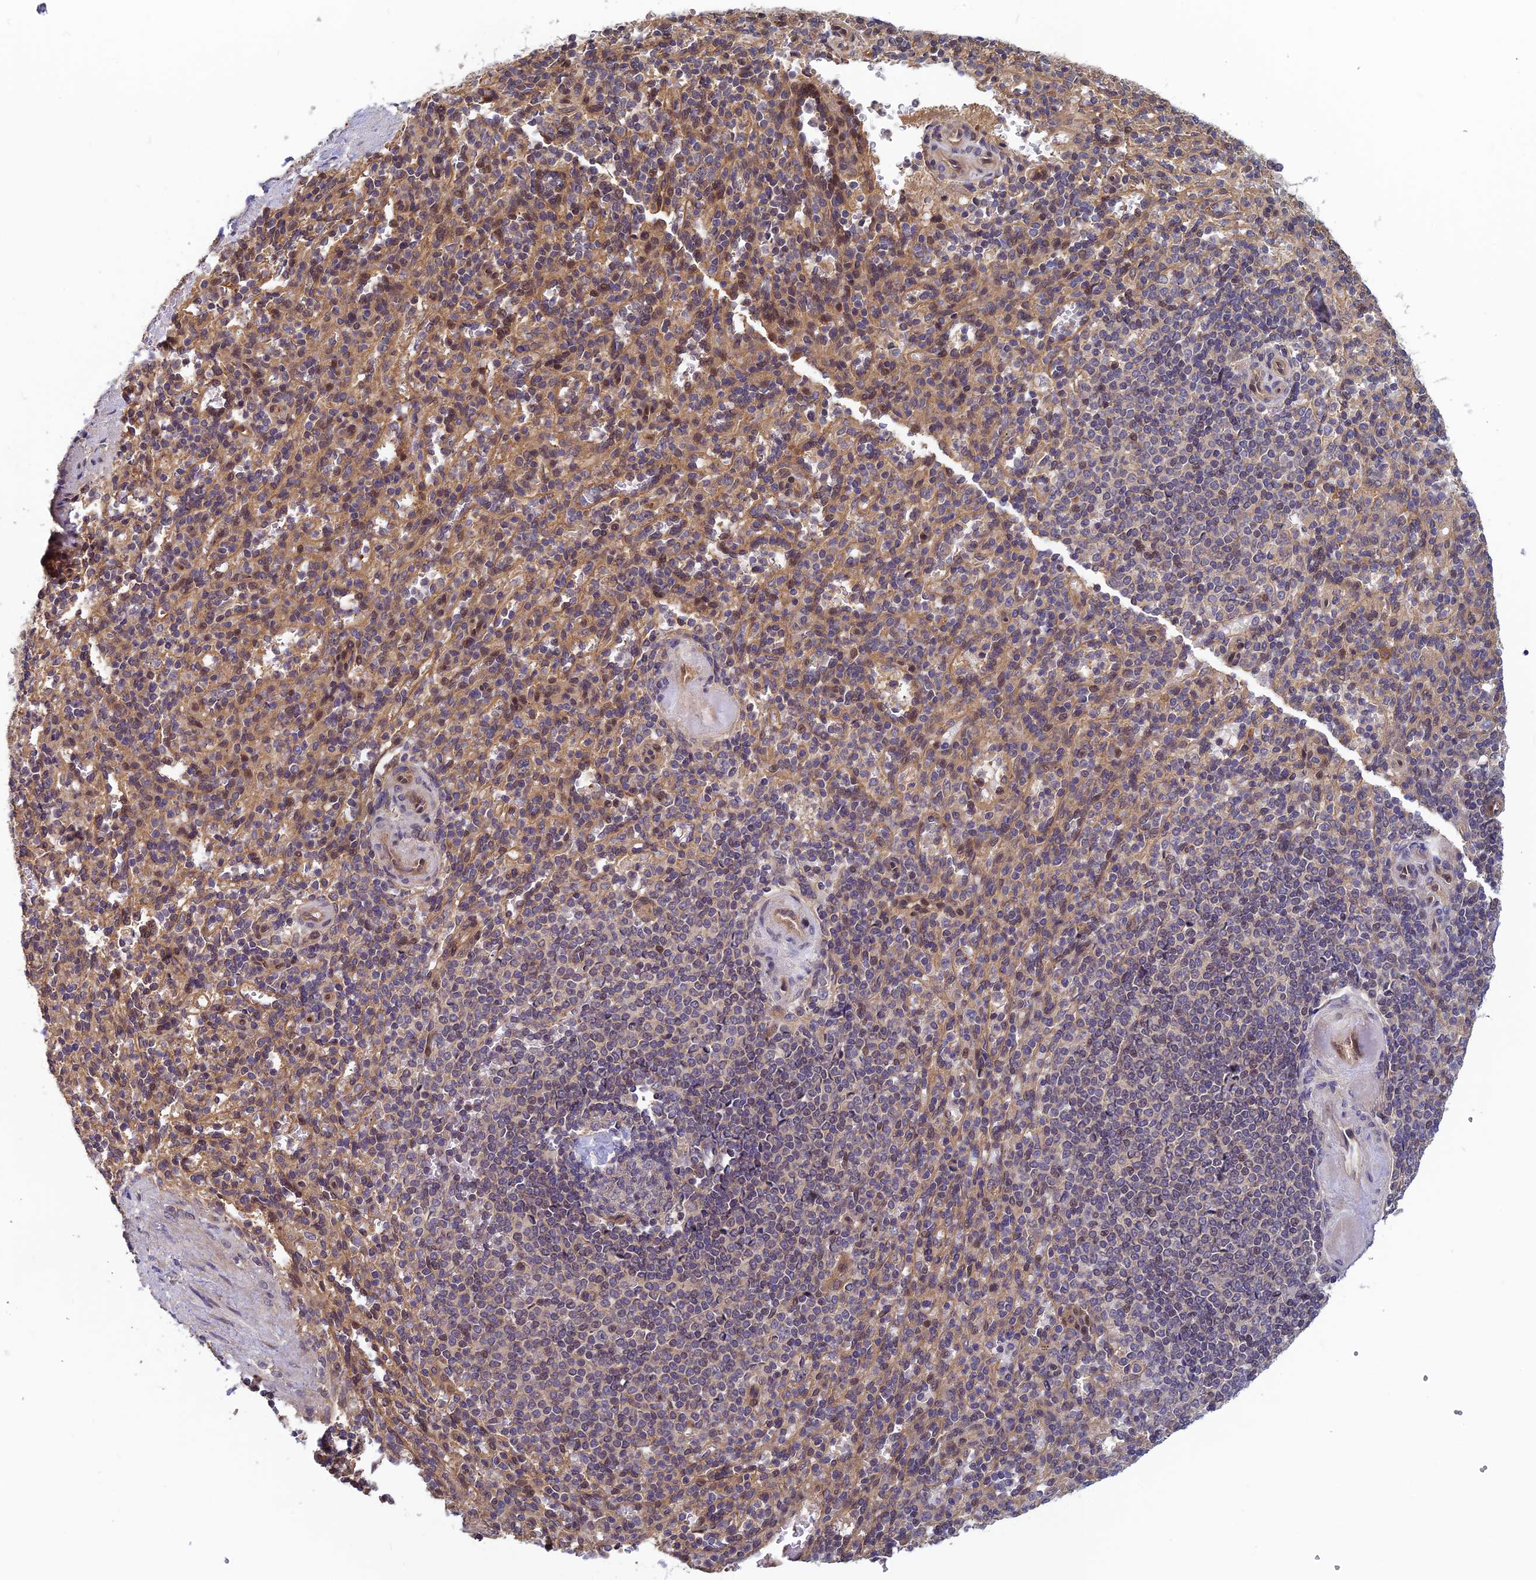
{"staining": {"intensity": "negative", "quantity": "none", "location": "none"}, "tissue": "spleen", "cell_type": "Cells in red pulp", "image_type": "normal", "snomed": [{"axis": "morphology", "description": "Normal tissue, NOS"}, {"axis": "topography", "description": "Spleen"}], "caption": "IHC of unremarkable human spleen demonstrates no positivity in cells in red pulp.", "gene": "PIKFYVE", "patient": {"sex": "female", "age": 74}}